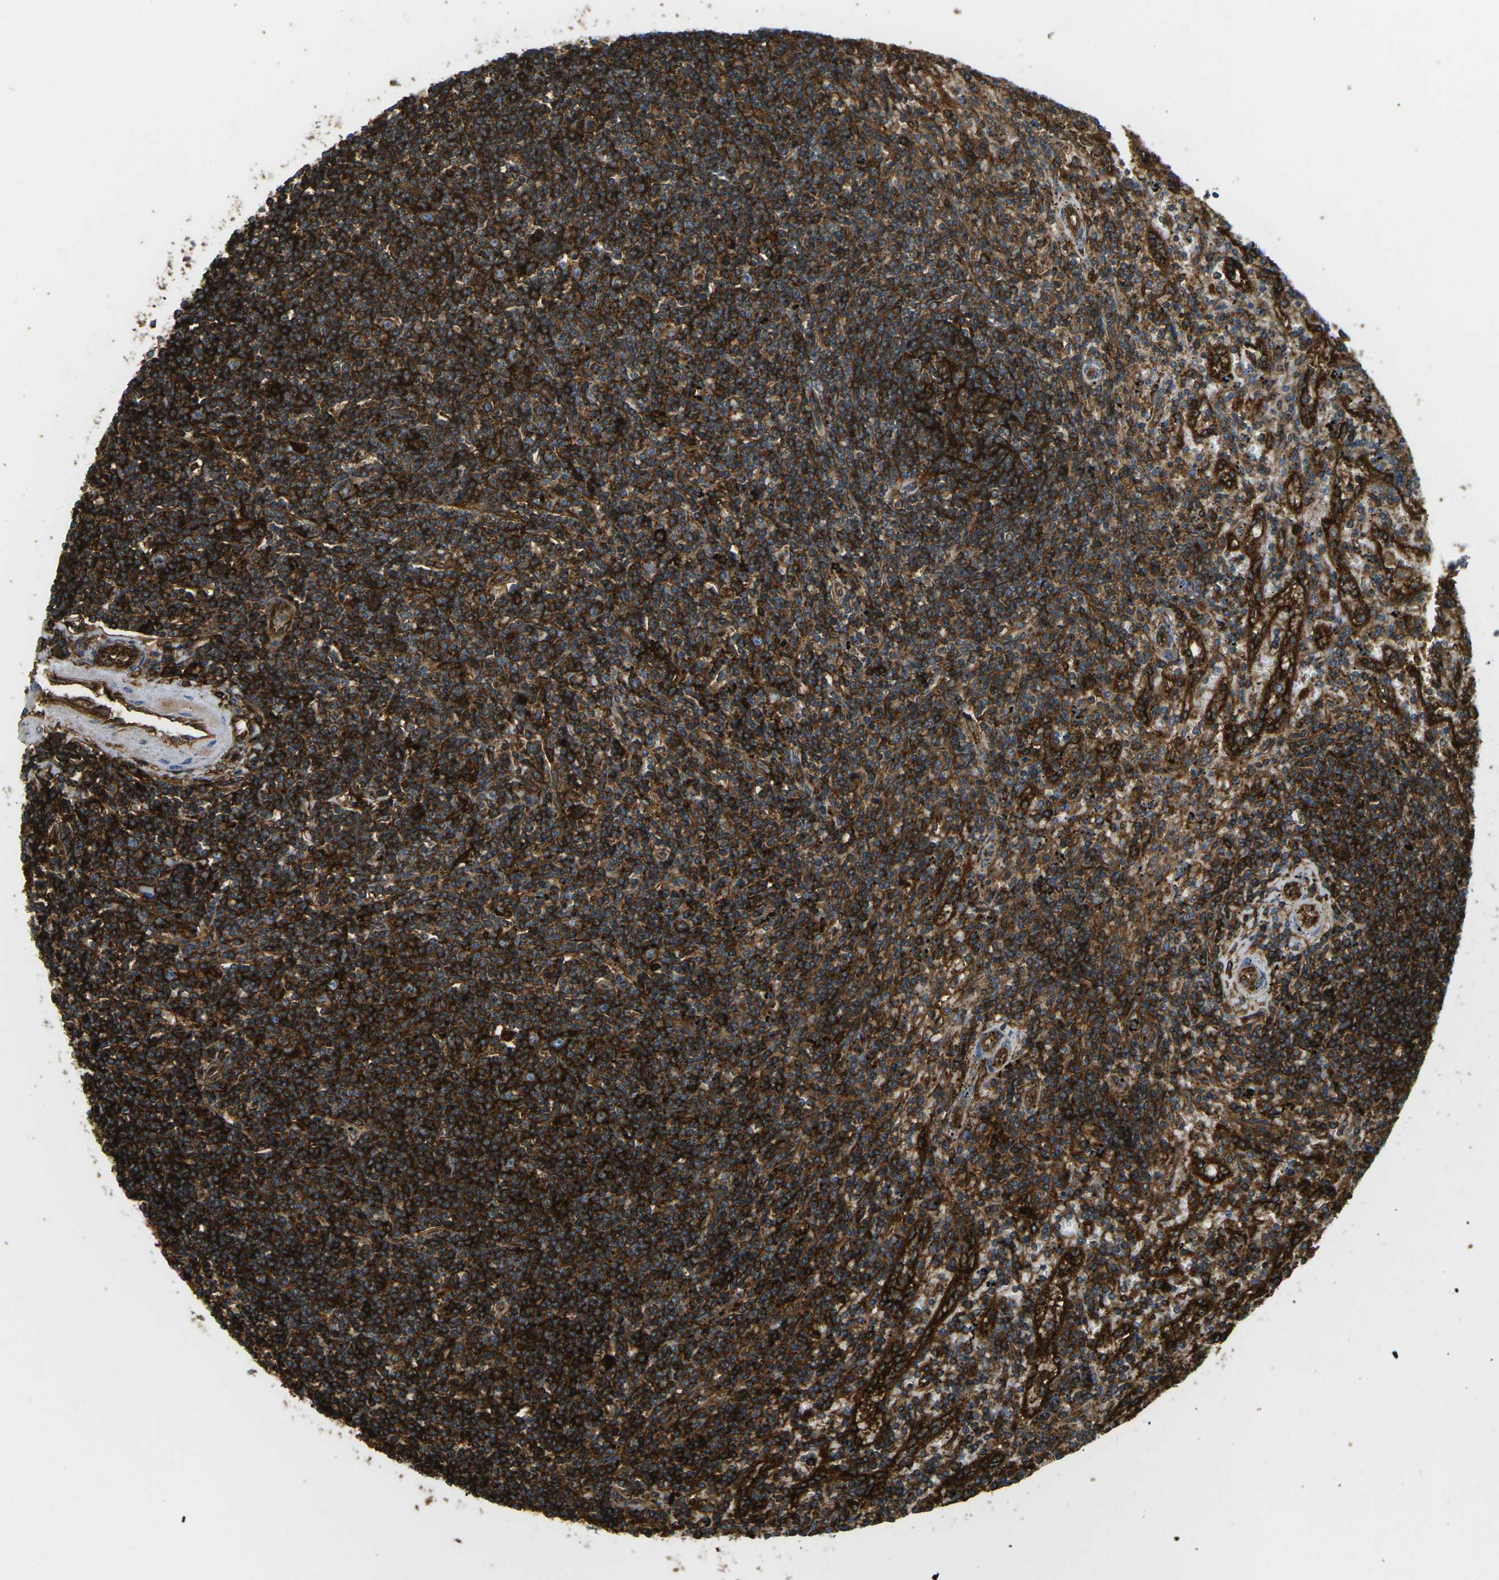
{"staining": {"intensity": "strong", "quantity": ">75%", "location": "cytoplasmic/membranous"}, "tissue": "lymphoma", "cell_type": "Tumor cells", "image_type": "cancer", "snomed": [{"axis": "morphology", "description": "Malignant lymphoma, non-Hodgkin's type, Low grade"}, {"axis": "topography", "description": "Spleen"}], "caption": "Strong cytoplasmic/membranous expression is seen in about >75% of tumor cells in lymphoma.", "gene": "HLA-B", "patient": {"sex": "male", "age": 76}}